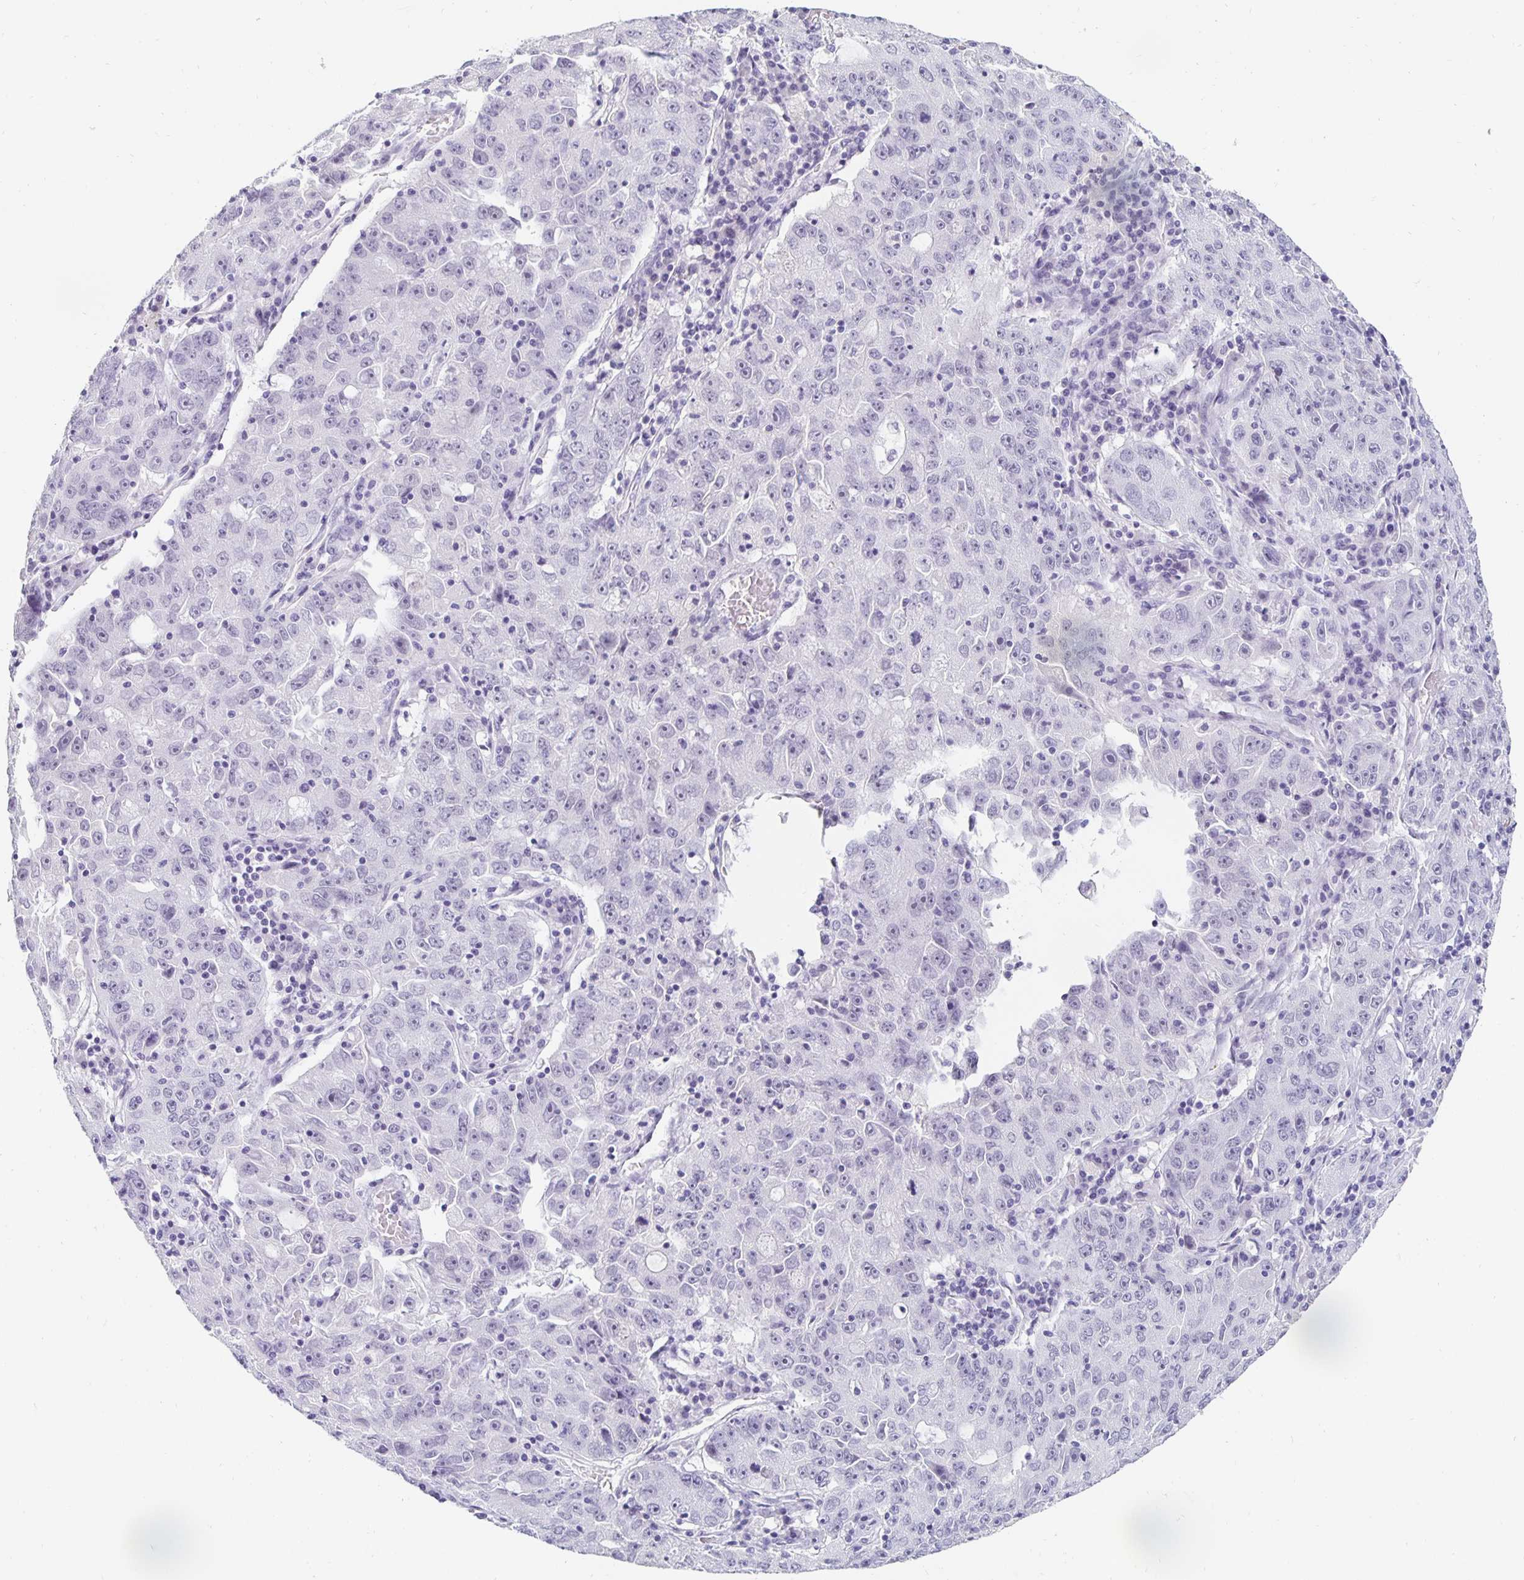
{"staining": {"intensity": "negative", "quantity": "none", "location": "none"}, "tissue": "lung cancer", "cell_type": "Tumor cells", "image_type": "cancer", "snomed": [{"axis": "morphology", "description": "Normal morphology"}, {"axis": "morphology", "description": "Adenocarcinoma, NOS"}, {"axis": "topography", "description": "Lymph node"}, {"axis": "topography", "description": "Lung"}], "caption": "The histopathology image demonstrates no staining of tumor cells in lung adenocarcinoma. (Immunohistochemistry, brightfield microscopy, high magnification).", "gene": "KCNQ2", "patient": {"sex": "female", "age": 57}}